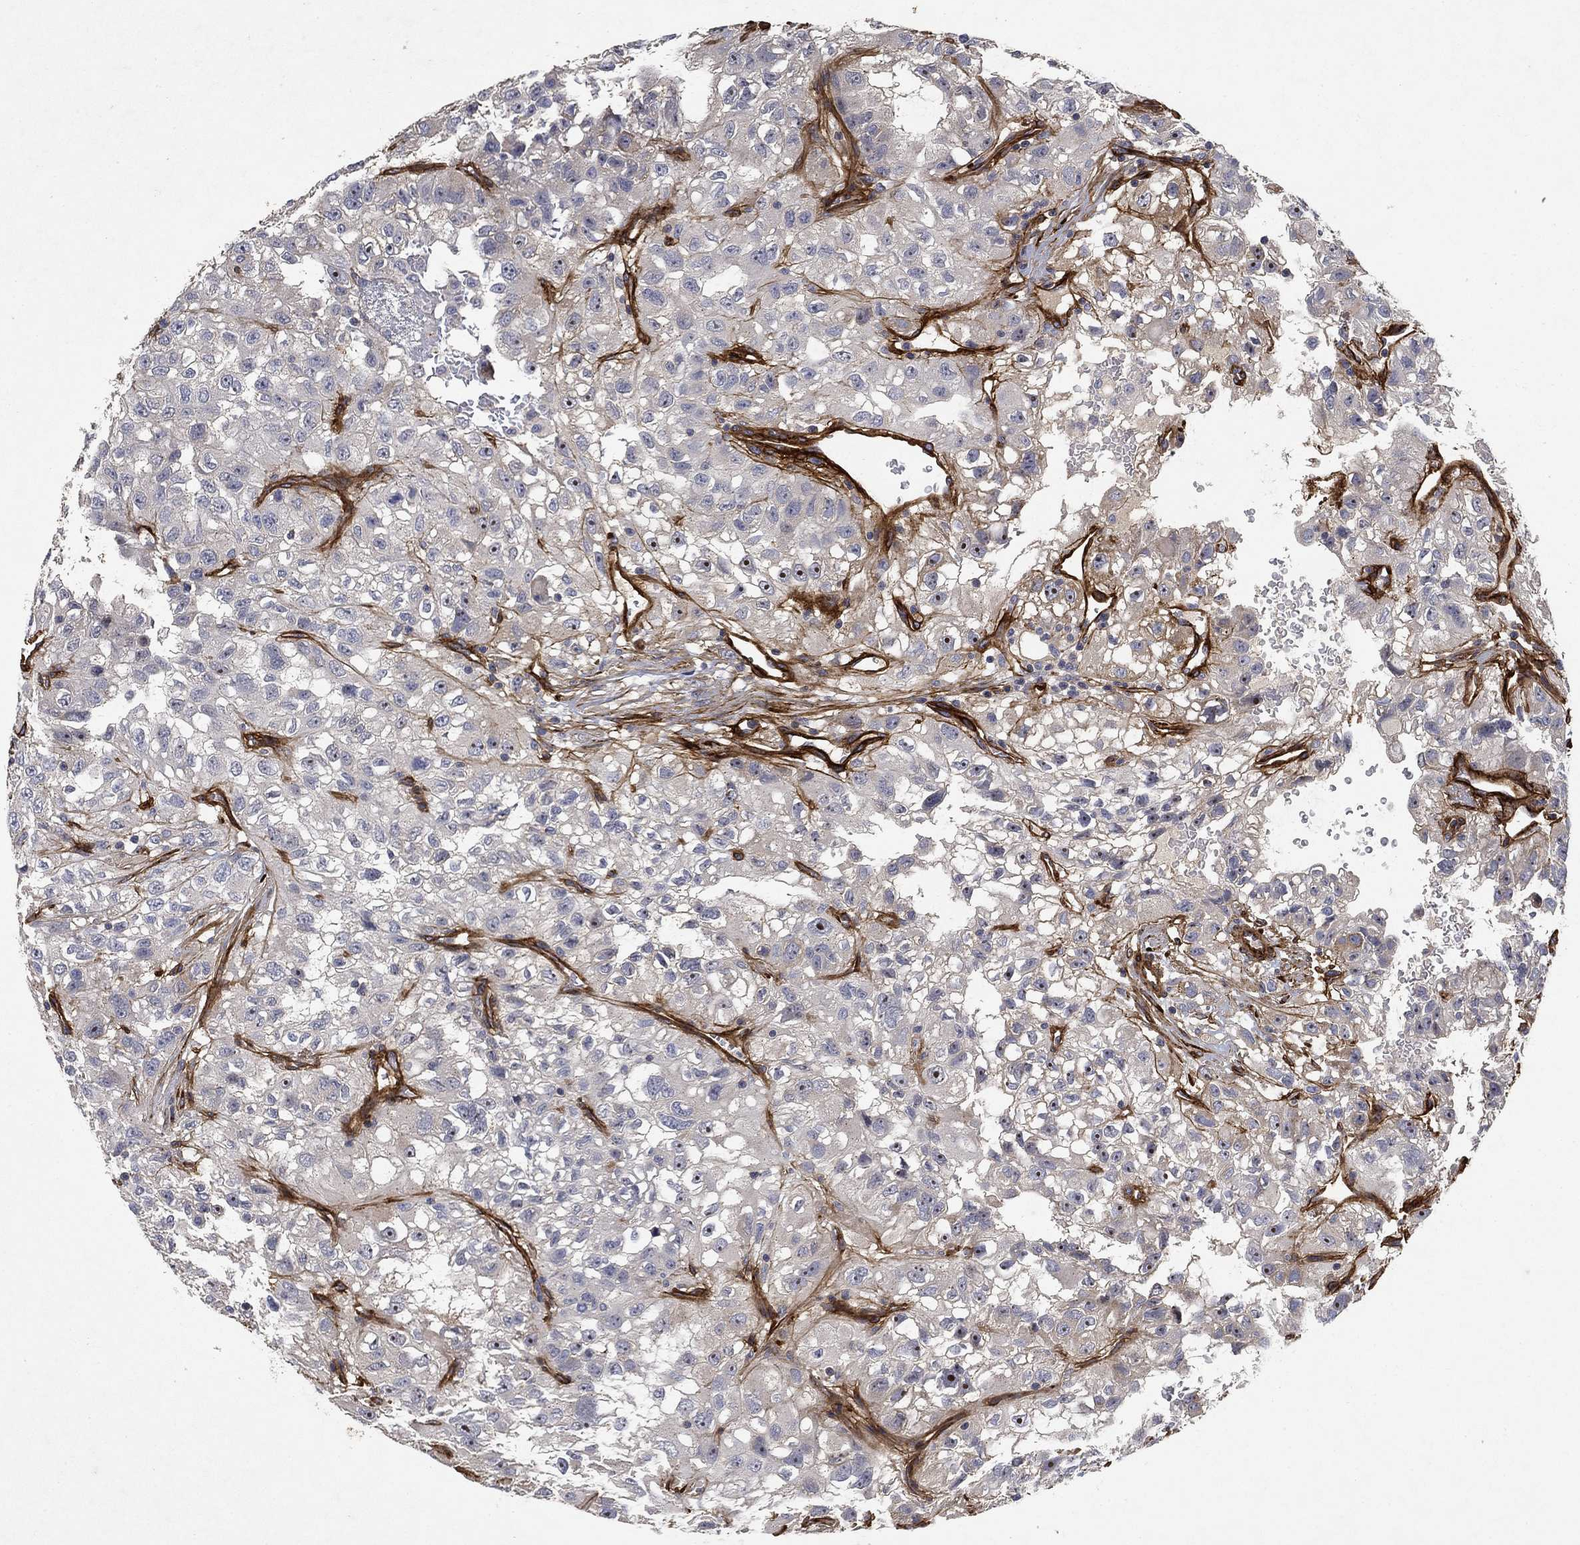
{"staining": {"intensity": "negative", "quantity": "none", "location": "none"}, "tissue": "renal cancer", "cell_type": "Tumor cells", "image_type": "cancer", "snomed": [{"axis": "morphology", "description": "Adenocarcinoma, NOS"}, {"axis": "topography", "description": "Kidney"}], "caption": "DAB immunohistochemical staining of renal cancer displays no significant positivity in tumor cells.", "gene": "COL4A2", "patient": {"sex": "male", "age": 64}}